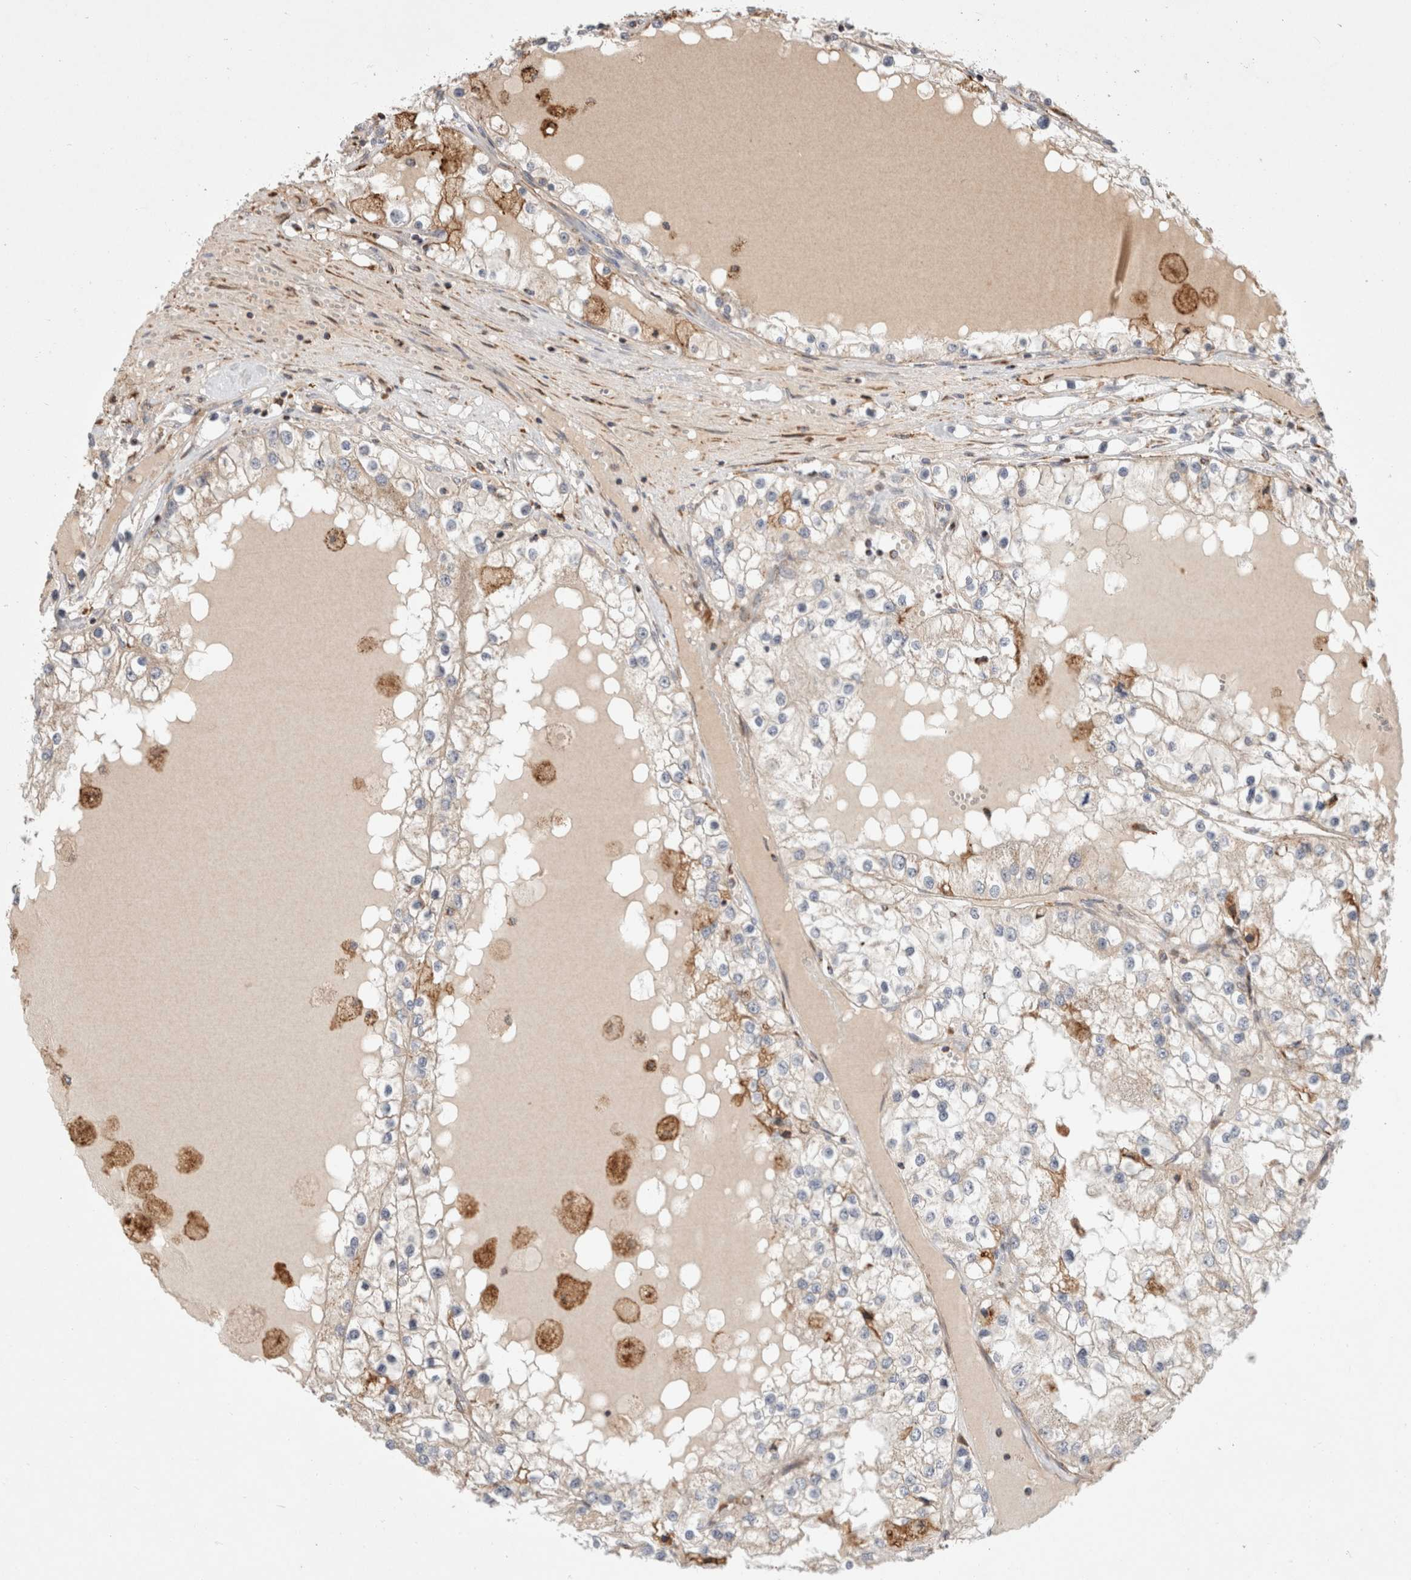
{"staining": {"intensity": "negative", "quantity": "none", "location": "none"}, "tissue": "renal cancer", "cell_type": "Tumor cells", "image_type": "cancer", "snomed": [{"axis": "morphology", "description": "Adenocarcinoma, NOS"}, {"axis": "topography", "description": "Kidney"}], "caption": "The immunohistochemistry image has no significant positivity in tumor cells of renal cancer tissue.", "gene": "HROB", "patient": {"sex": "male", "age": 68}}